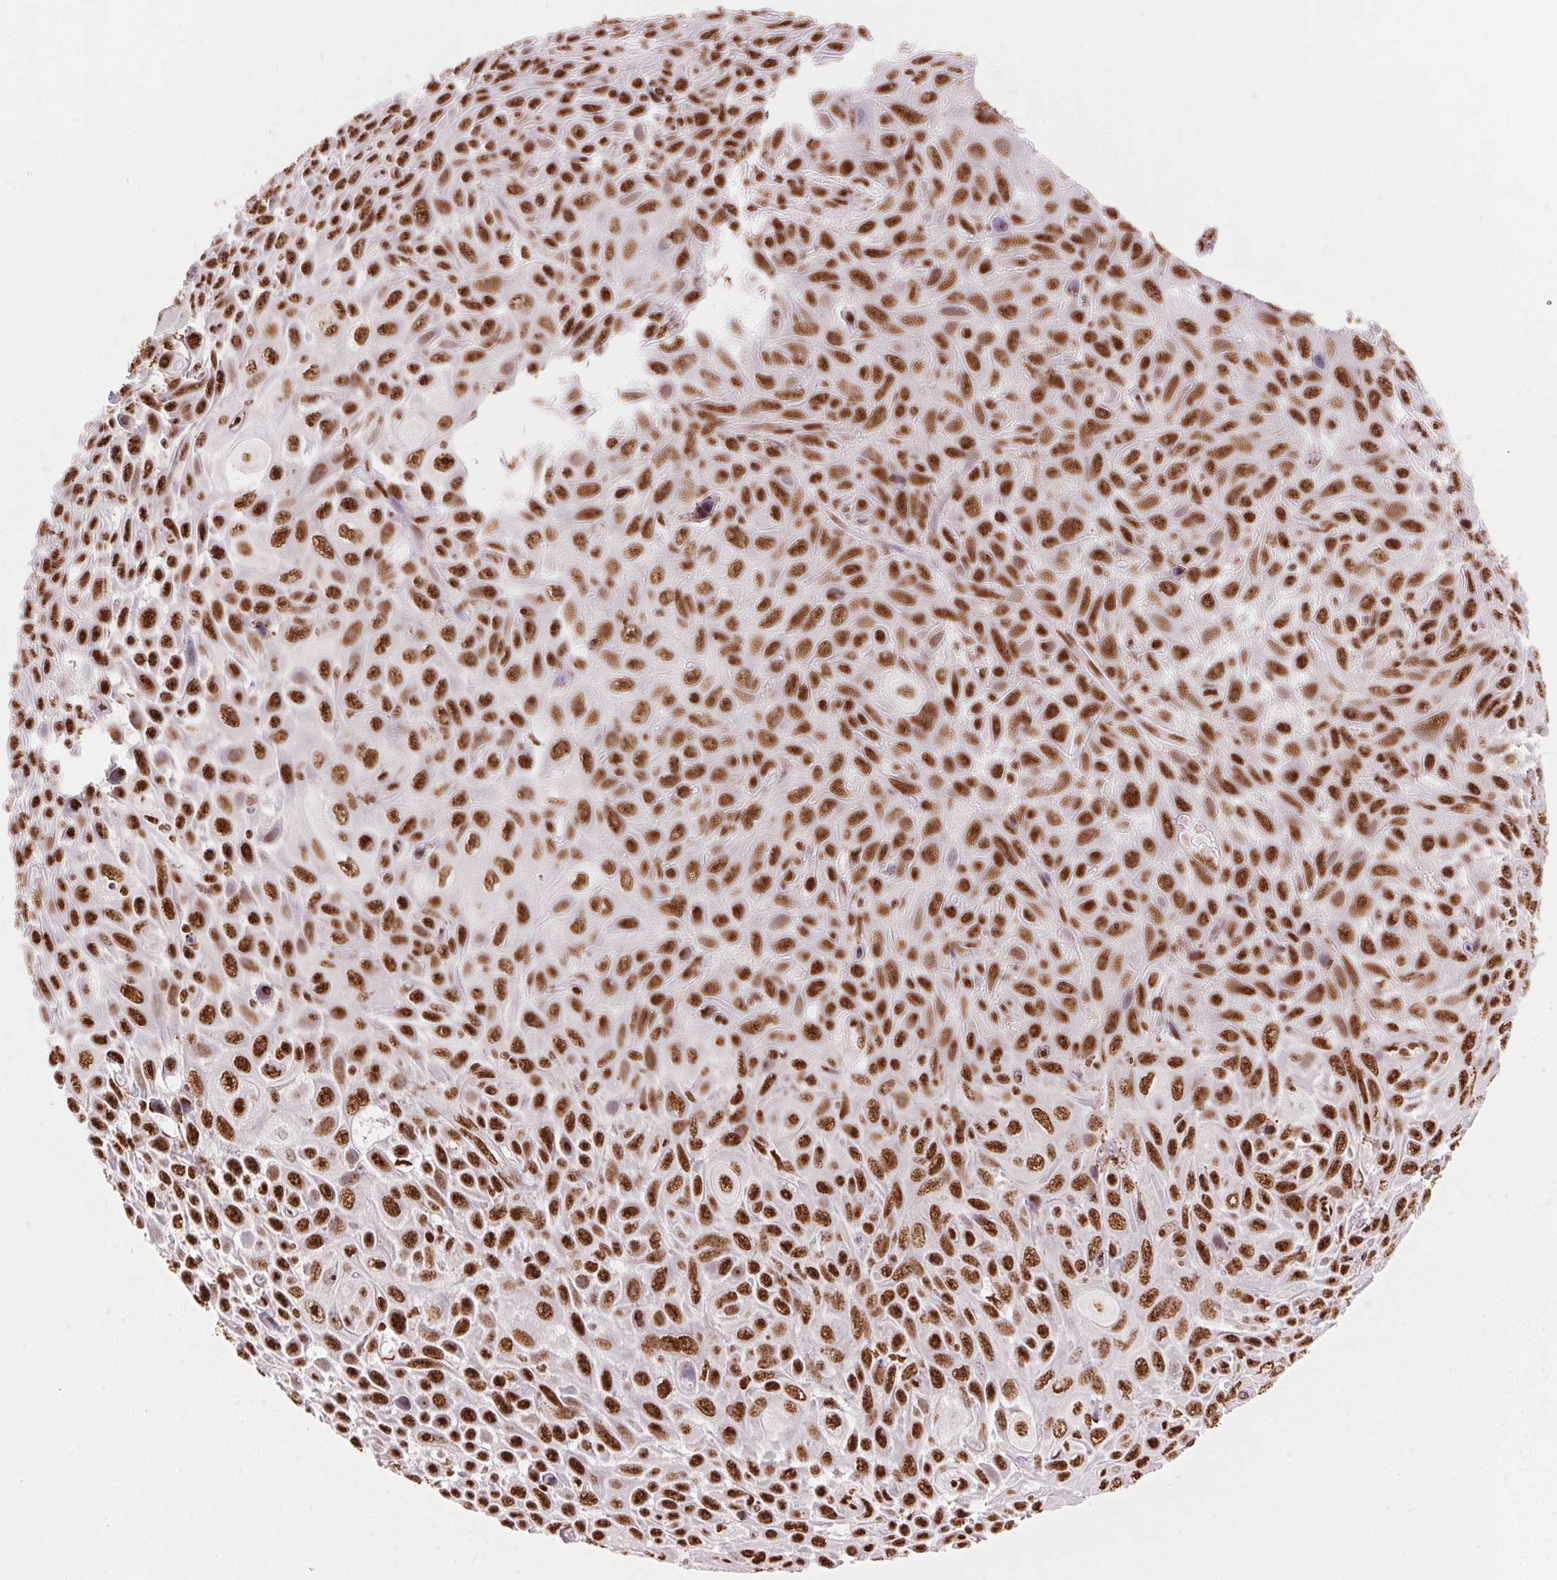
{"staining": {"intensity": "strong", "quantity": ">75%", "location": "nuclear"}, "tissue": "skin cancer", "cell_type": "Tumor cells", "image_type": "cancer", "snomed": [{"axis": "morphology", "description": "Squamous cell carcinoma, NOS"}, {"axis": "topography", "description": "Skin"}], "caption": "Protein expression analysis of squamous cell carcinoma (skin) displays strong nuclear staining in about >75% of tumor cells.", "gene": "NXF1", "patient": {"sex": "male", "age": 82}}